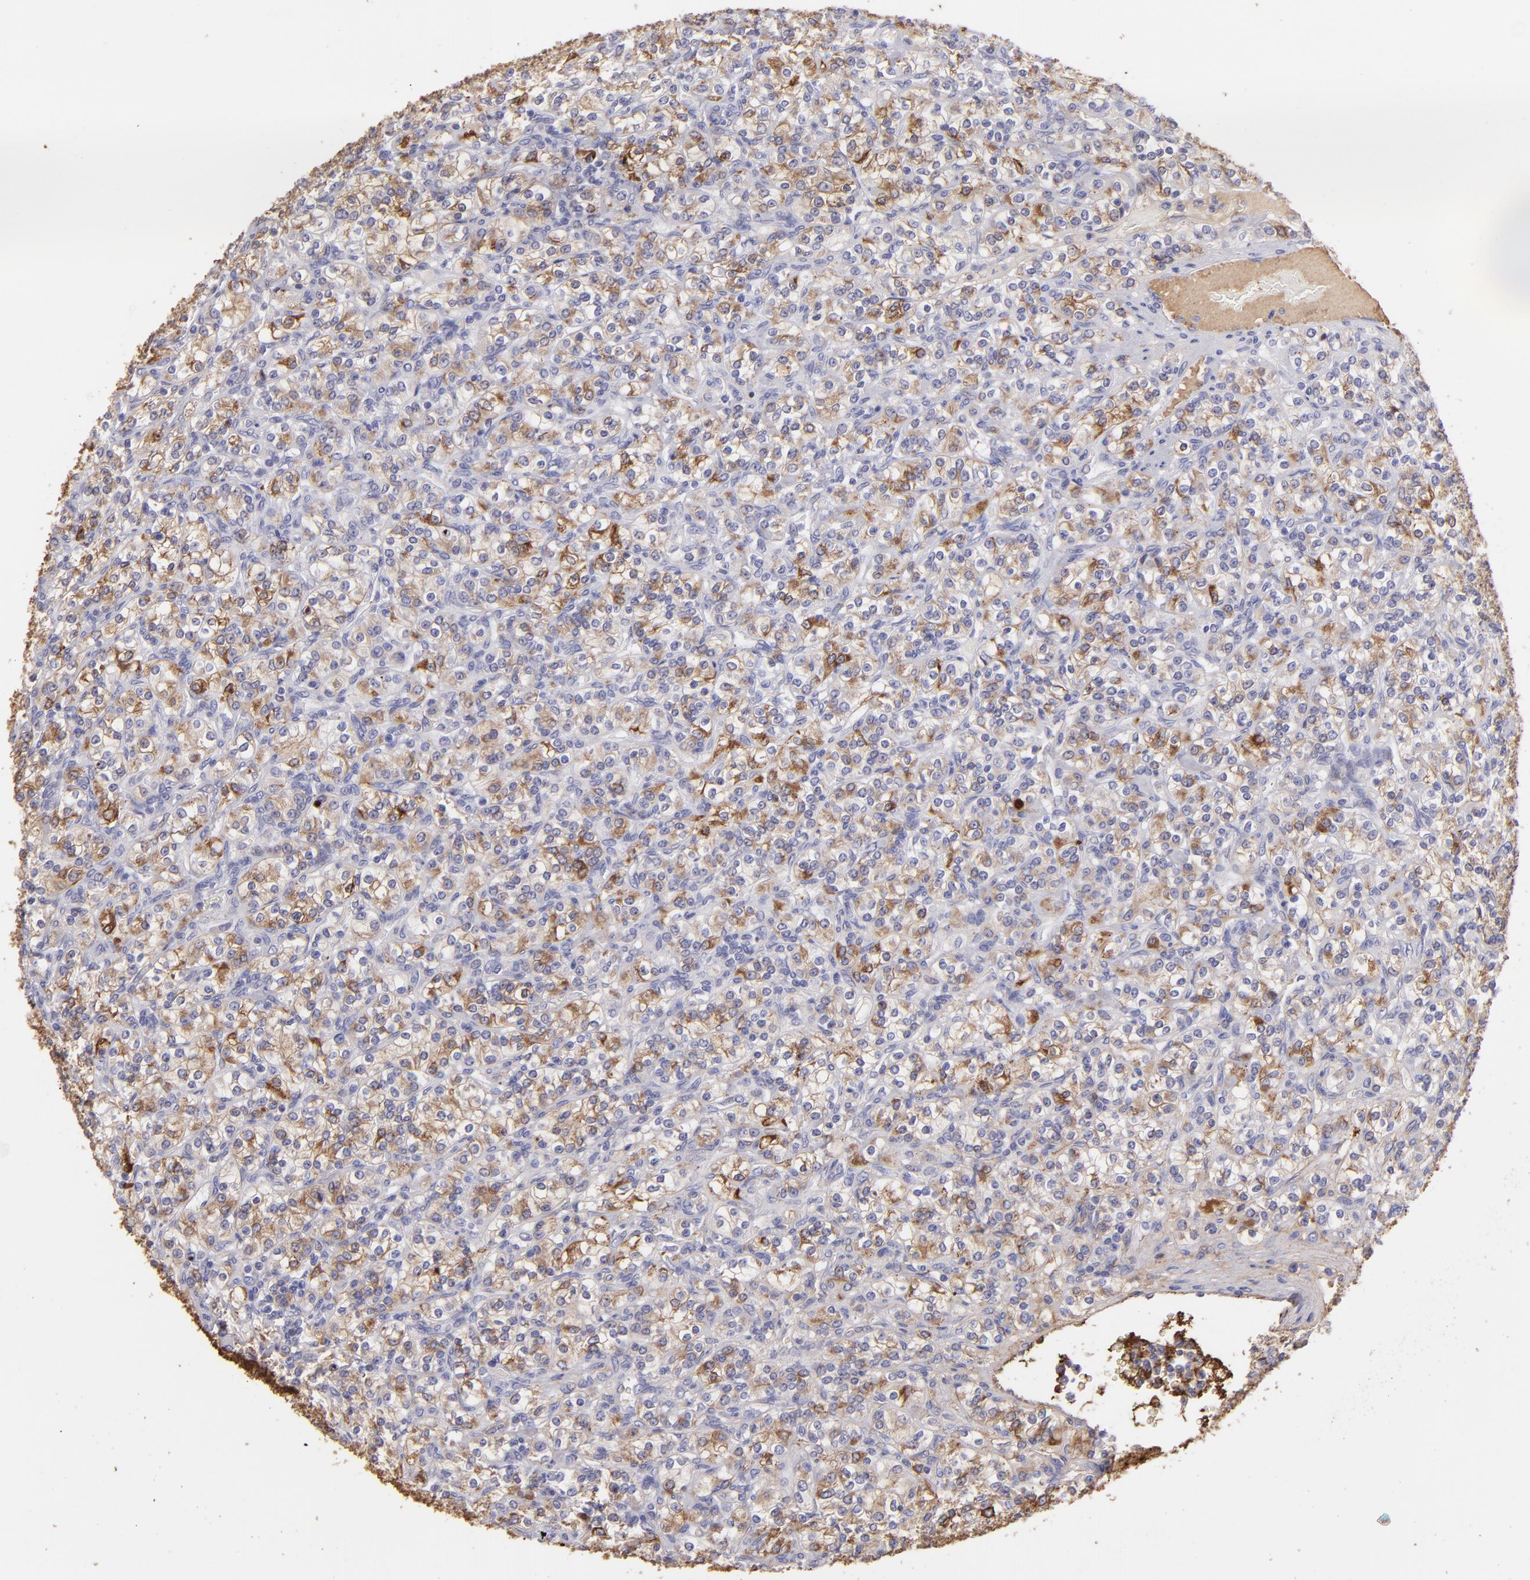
{"staining": {"intensity": "moderate", "quantity": "25%-75%", "location": "cytoplasmic/membranous"}, "tissue": "renal cancer", "cell_type": "Tumor cells", "image_type": "cancer", "snomed": [{"axis": "morphology", "description": "Adenocarcinoma, NOS"}, {"axis": "topography", "description": "Kidney"}], "caption": "This is an image of immunohistochemistry staining of adenocarcinoma (renal), which shows moderate positivity in the cytoplasmic/membranous of tumor cells.", "gene": "FGB", "patient": {"sex": "male", "age": 77}}